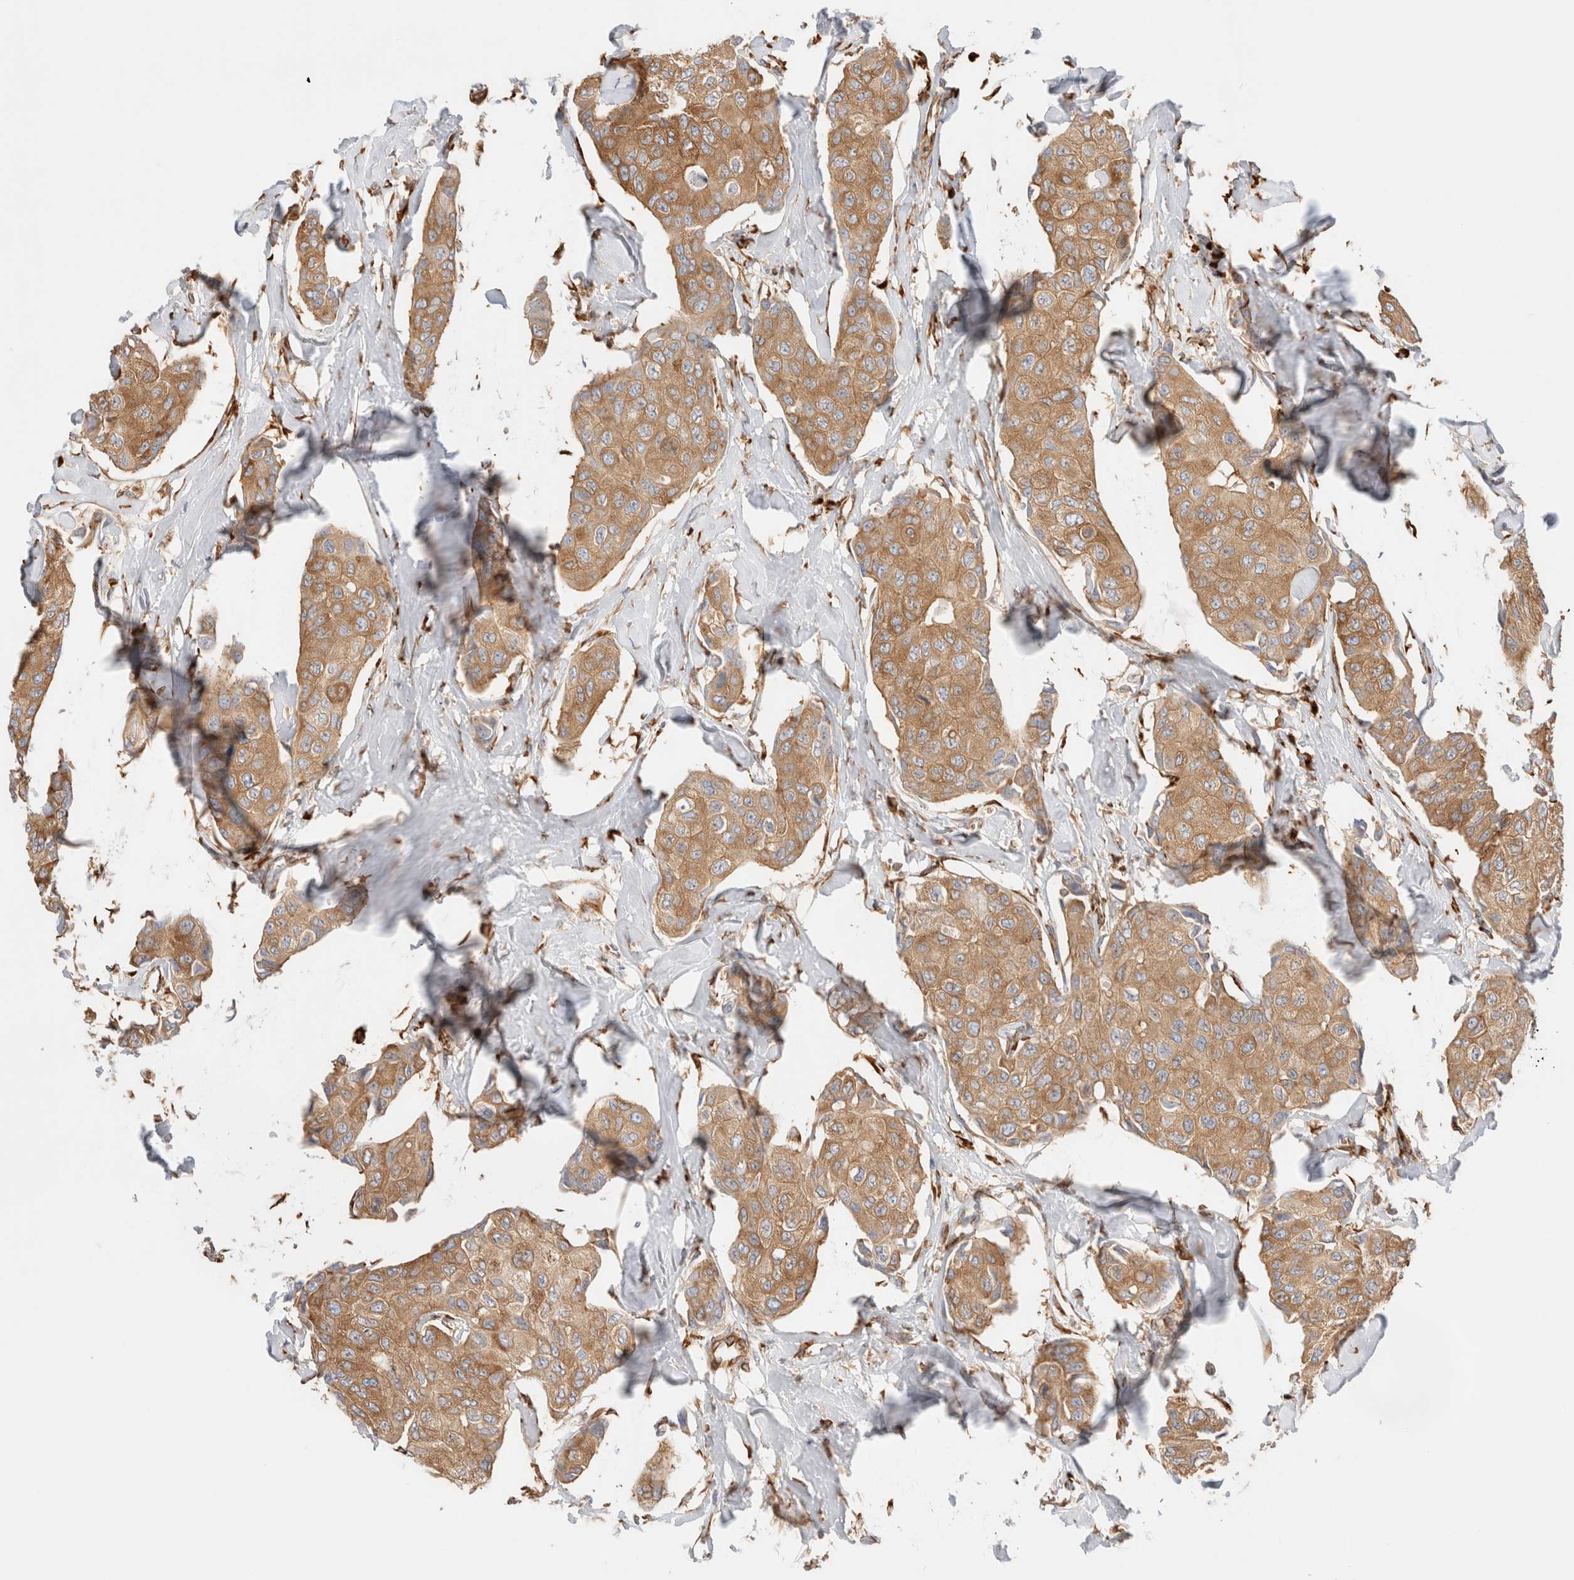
{"staining": {"intensity": "moderate", "quantity": ">75%", "location": "cytoplasmic/membranous"}, "tissue": "breast cancer", "cell_type": "Tumor cells", "image_type": "cancer", "snomed": [{"axis": "morphology", "description": "Duct carcinoma"}, {"axis": "topography", "description": "Breast"}], "caption": "Protein staining demonstrates moderate cytoplasmic/membranous positivity in approximately >75% of tumor cells in breast infiltrating ductal carcinoma. (brown staining indicates protein expression, while blue staining denotes nuclei).", "gene": "ZC2HC1A", "patient": {"sex": "female", "age": 80}}